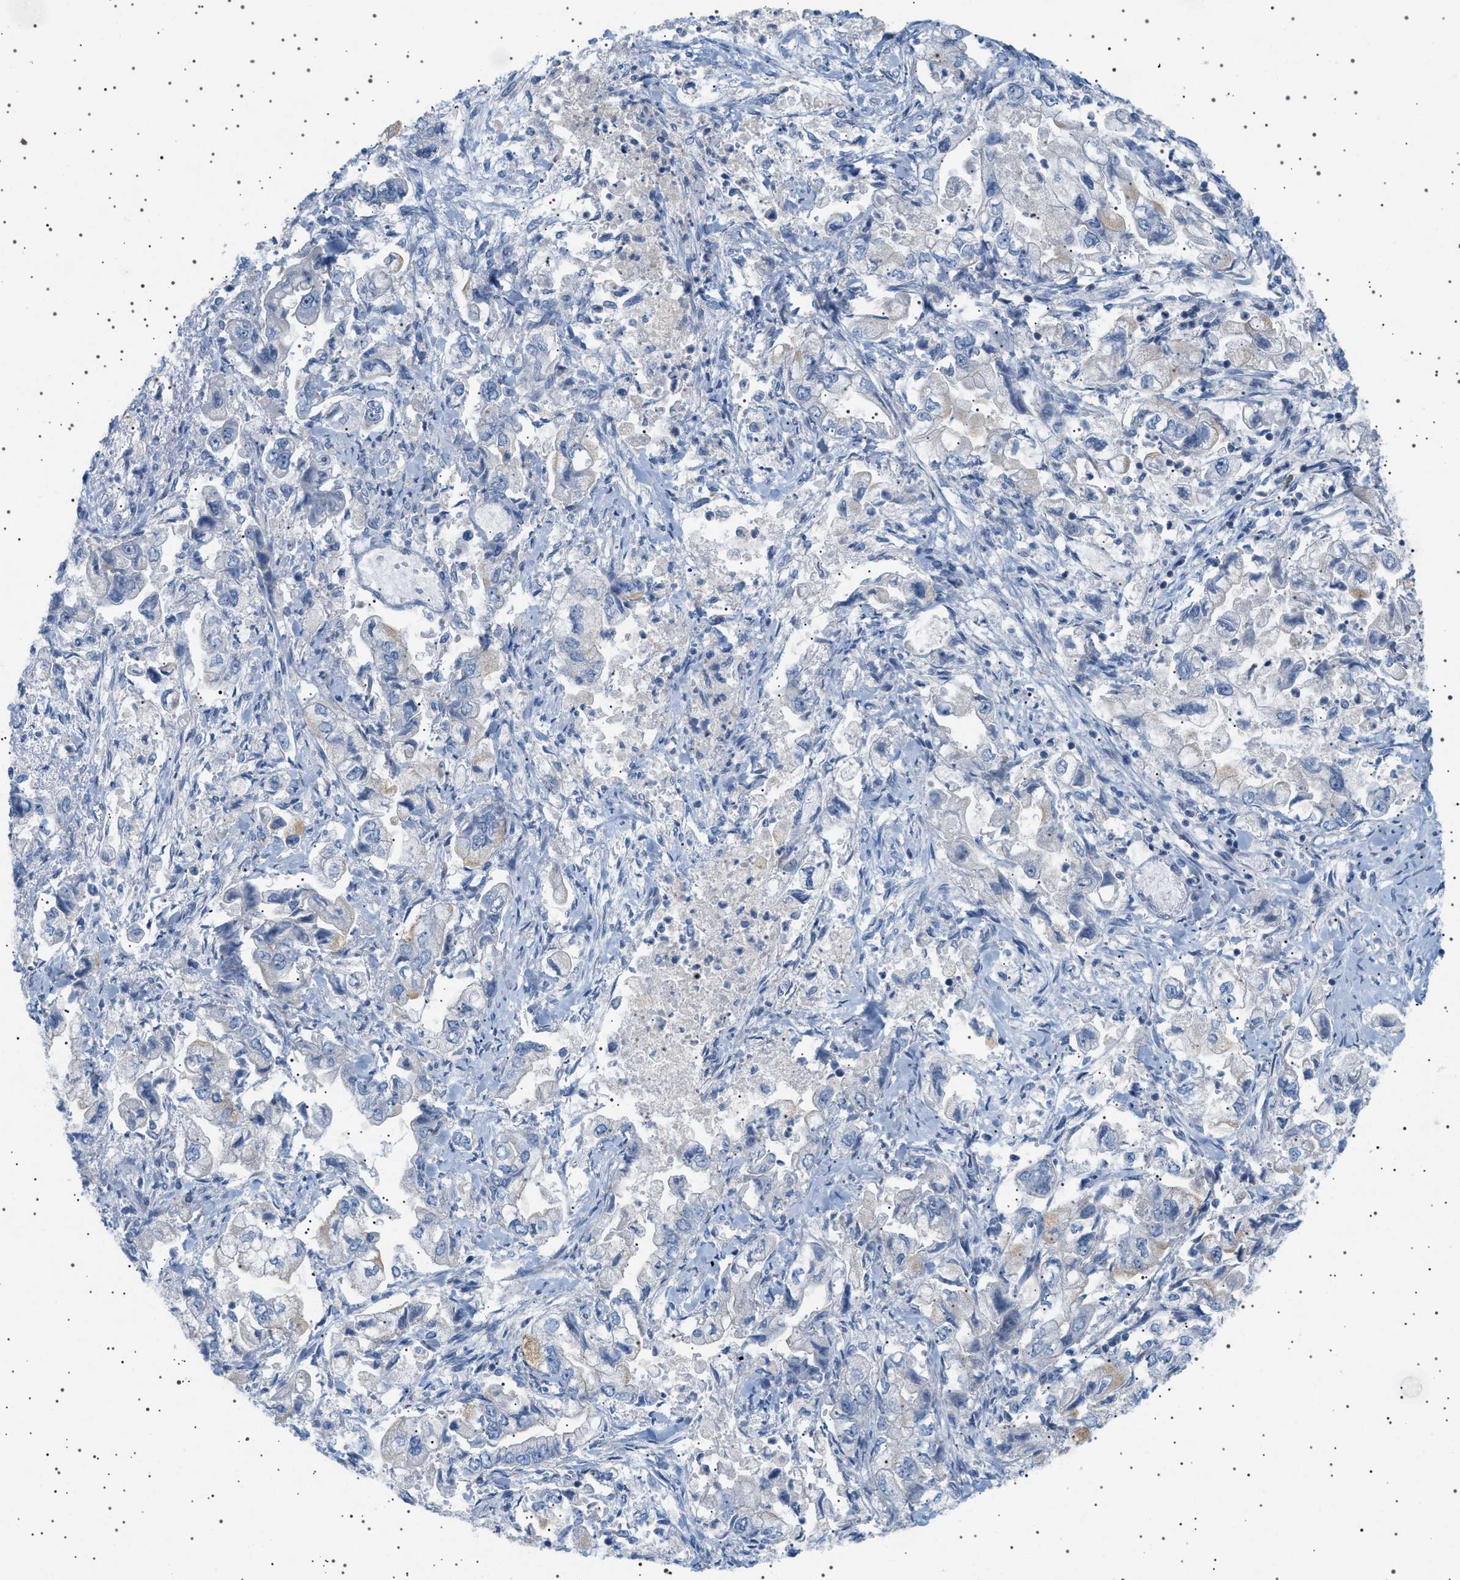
{"staining": {"intensity": "negative", "quantity": "none", "location": "none"}, "tissue": "stomach cancer", "cell_type": "Tumor cells", "image_type": "cancer", "snomed": [{"axis": "morphology", "description": "Normal tissue, NOS"}, {"axis": "morphology", "description": "Adenocarcinoma, NOS"}, {"axis": "topography", "description": "Stomach"}], "caption": "DAB (3,3'-diaminobenzidine) immunohistochemical staining of stomach cancer (adenocarcinoma) reveals no significant expression in tumor cells.", "gene": "ADCY10", "patient": {"sex": "male", "age": 62}}